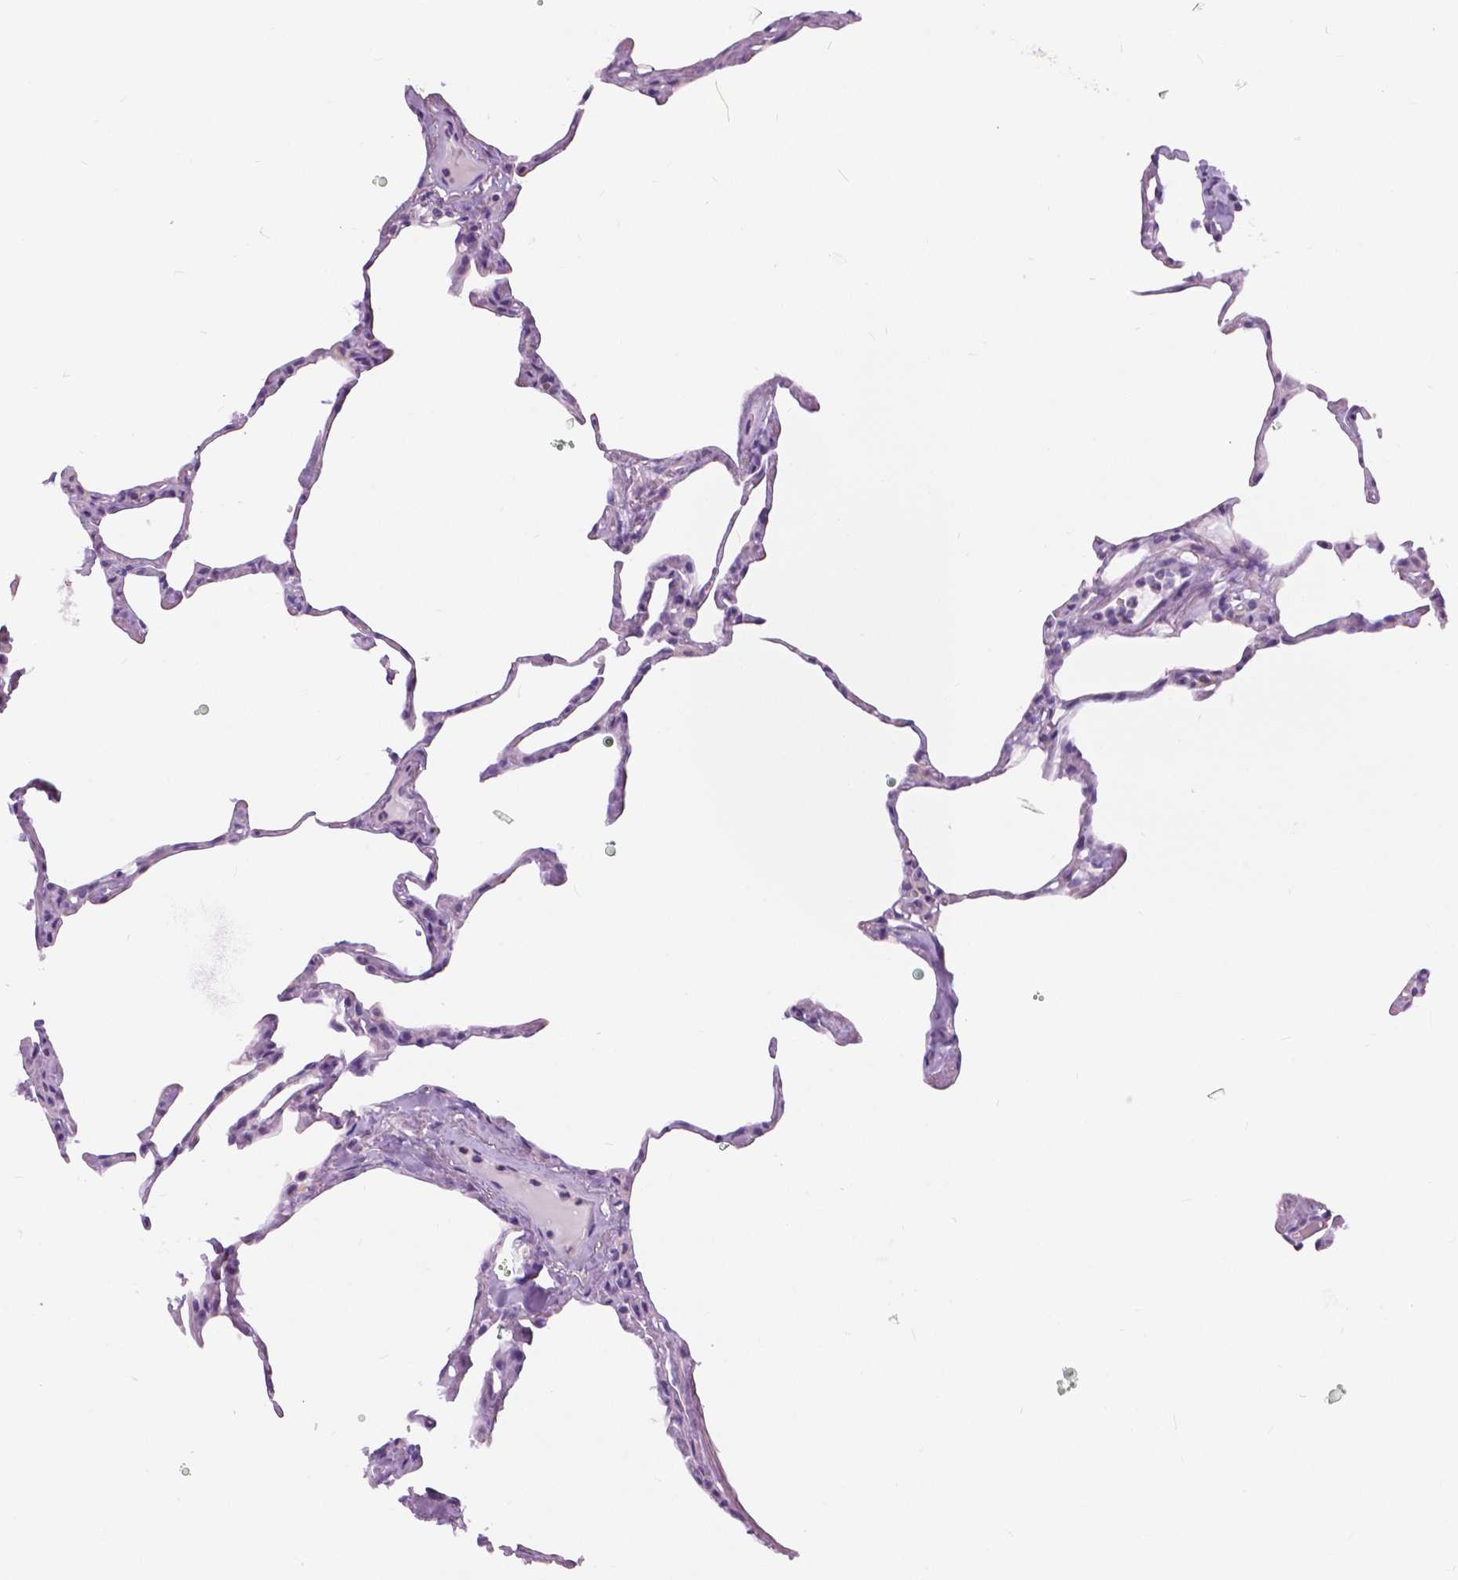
{"staining": {"intensity": "negative", "quantity": "none", "location": "none"}, "tissue": "lung", "cell_type": "Alveolar cells", "image_type": "normal", "snomed": [{"axis": "morphology", "description": "Normal tissue, NOS"}, {"axis": "topography", "description": "Lung"}], "caption": "Immunohistochemistry of unremarkable lung exhibits no positivity in alveolar cells.", "gene": "TP53TG5", "patient": {"sex": "male", "age": 65}}